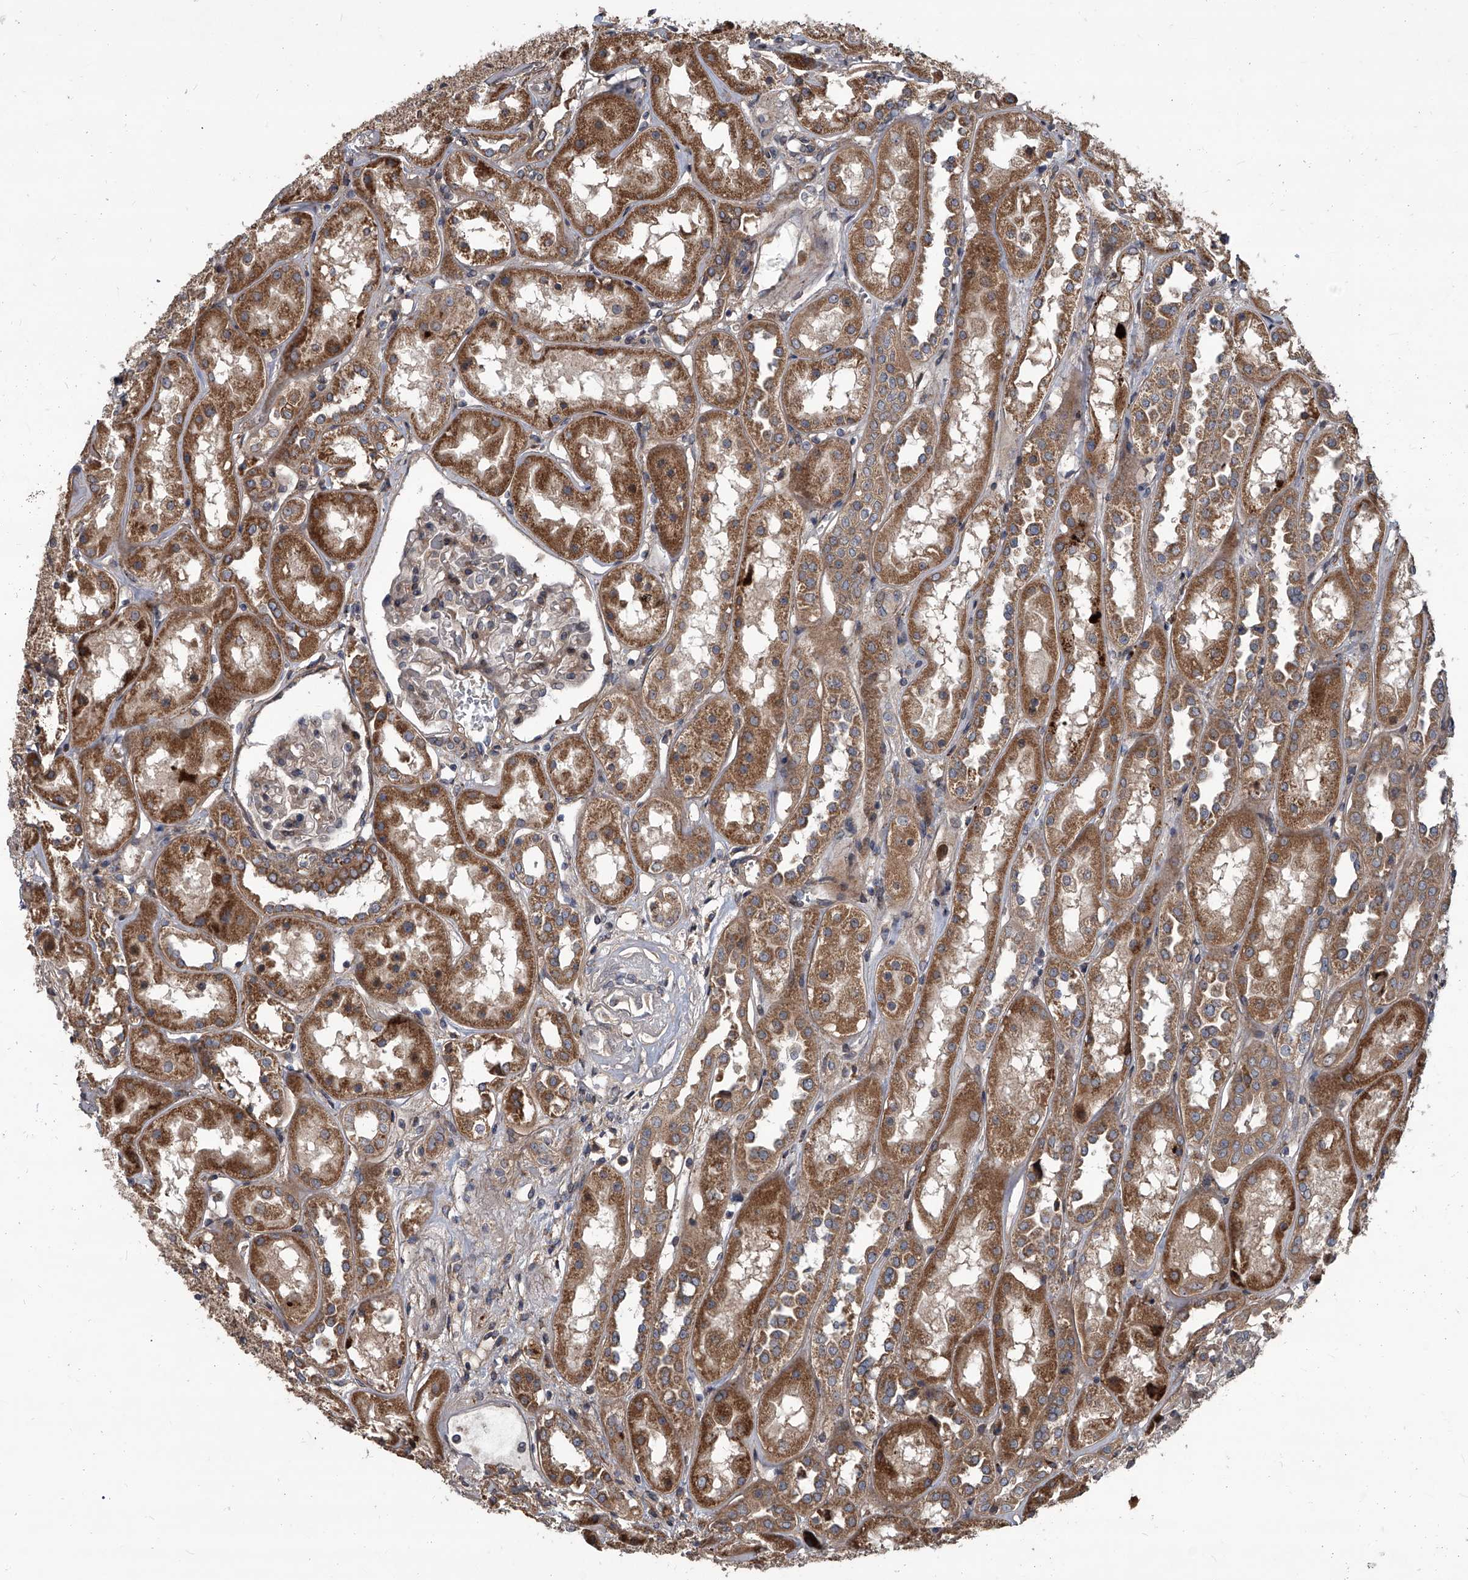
{"staining": {"intensity": "moderate", "quantity": "<25%", "location": "cytoplasmic/membranous"}, "tissue": "kidney", "cell_type": "Cells in glomeruli", "image_type": "normal", "snomed": [{"axis": "morphology", "description": "Normal tissue, NOS"}, {"axis": "topography", "description": "Kidney"}], "caption": "Immunohistochemical staining of normal human kidney exhibits moderate cytoplasmic/membranous protein positivity in approximately <25% of cells in glomeruli.", "gene": "EVA1C", "patient": {"sex": "male", "age": 70}}